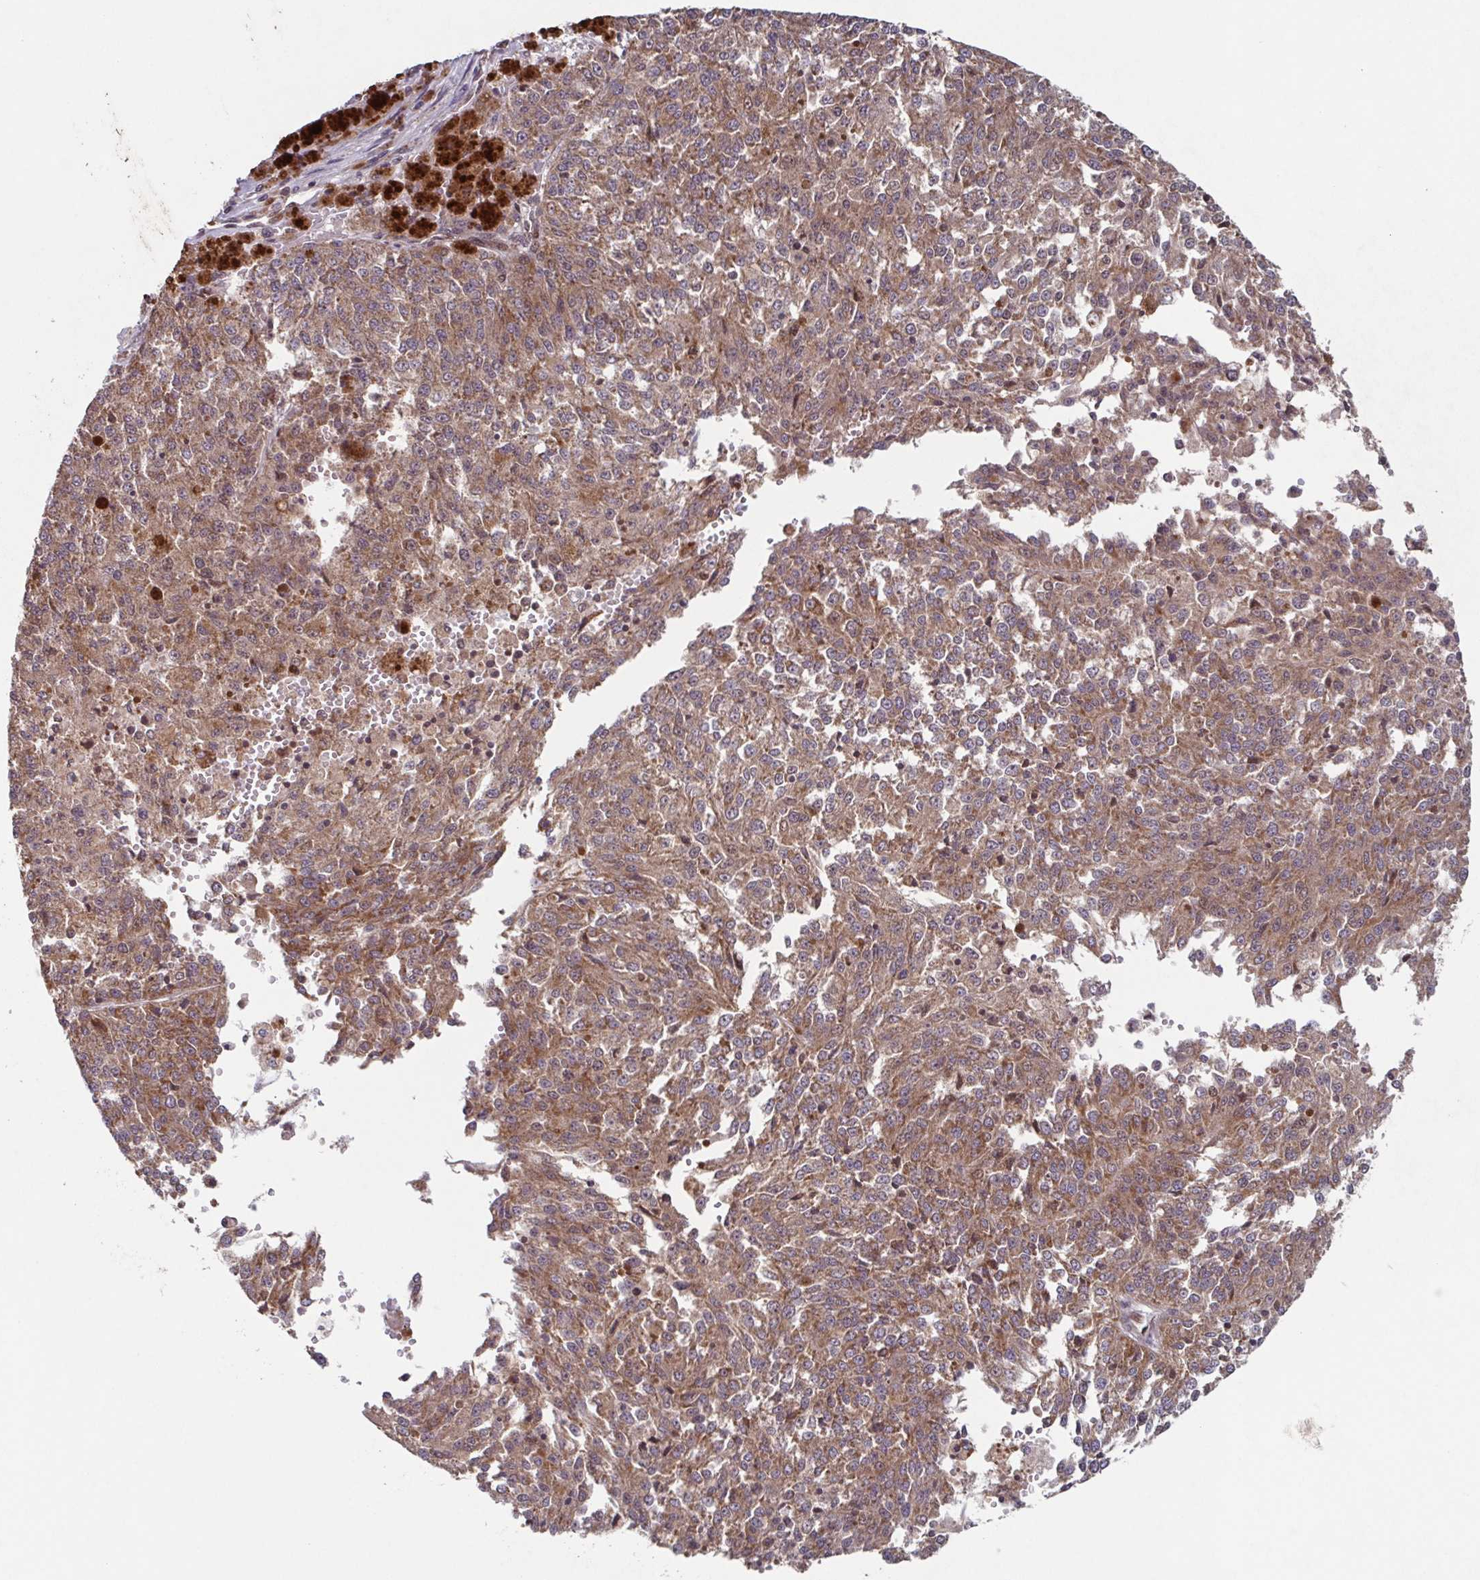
{"staining": {"intensity": "moderate", "quantity": ">75%", "location": "cytoplasmic/membranous"}, "tissue": "melanoma", "cell_type": "Tumor cells", "image_type": "cancer", "snomed": [{"axis": "morphology", "description": "Malignant melanoma, Metastatic site"}, {"axis": "topography", "description": "Lymph node"}], "caption": "Immunohistochemistry (IHC) of human melanoma demonstrates medium levels of moderate cytoplasmic/membranous staining in approximately >75% of tumor cells.", "gene": "TTC19", "patient": {"sex": "female", "age": 64}}